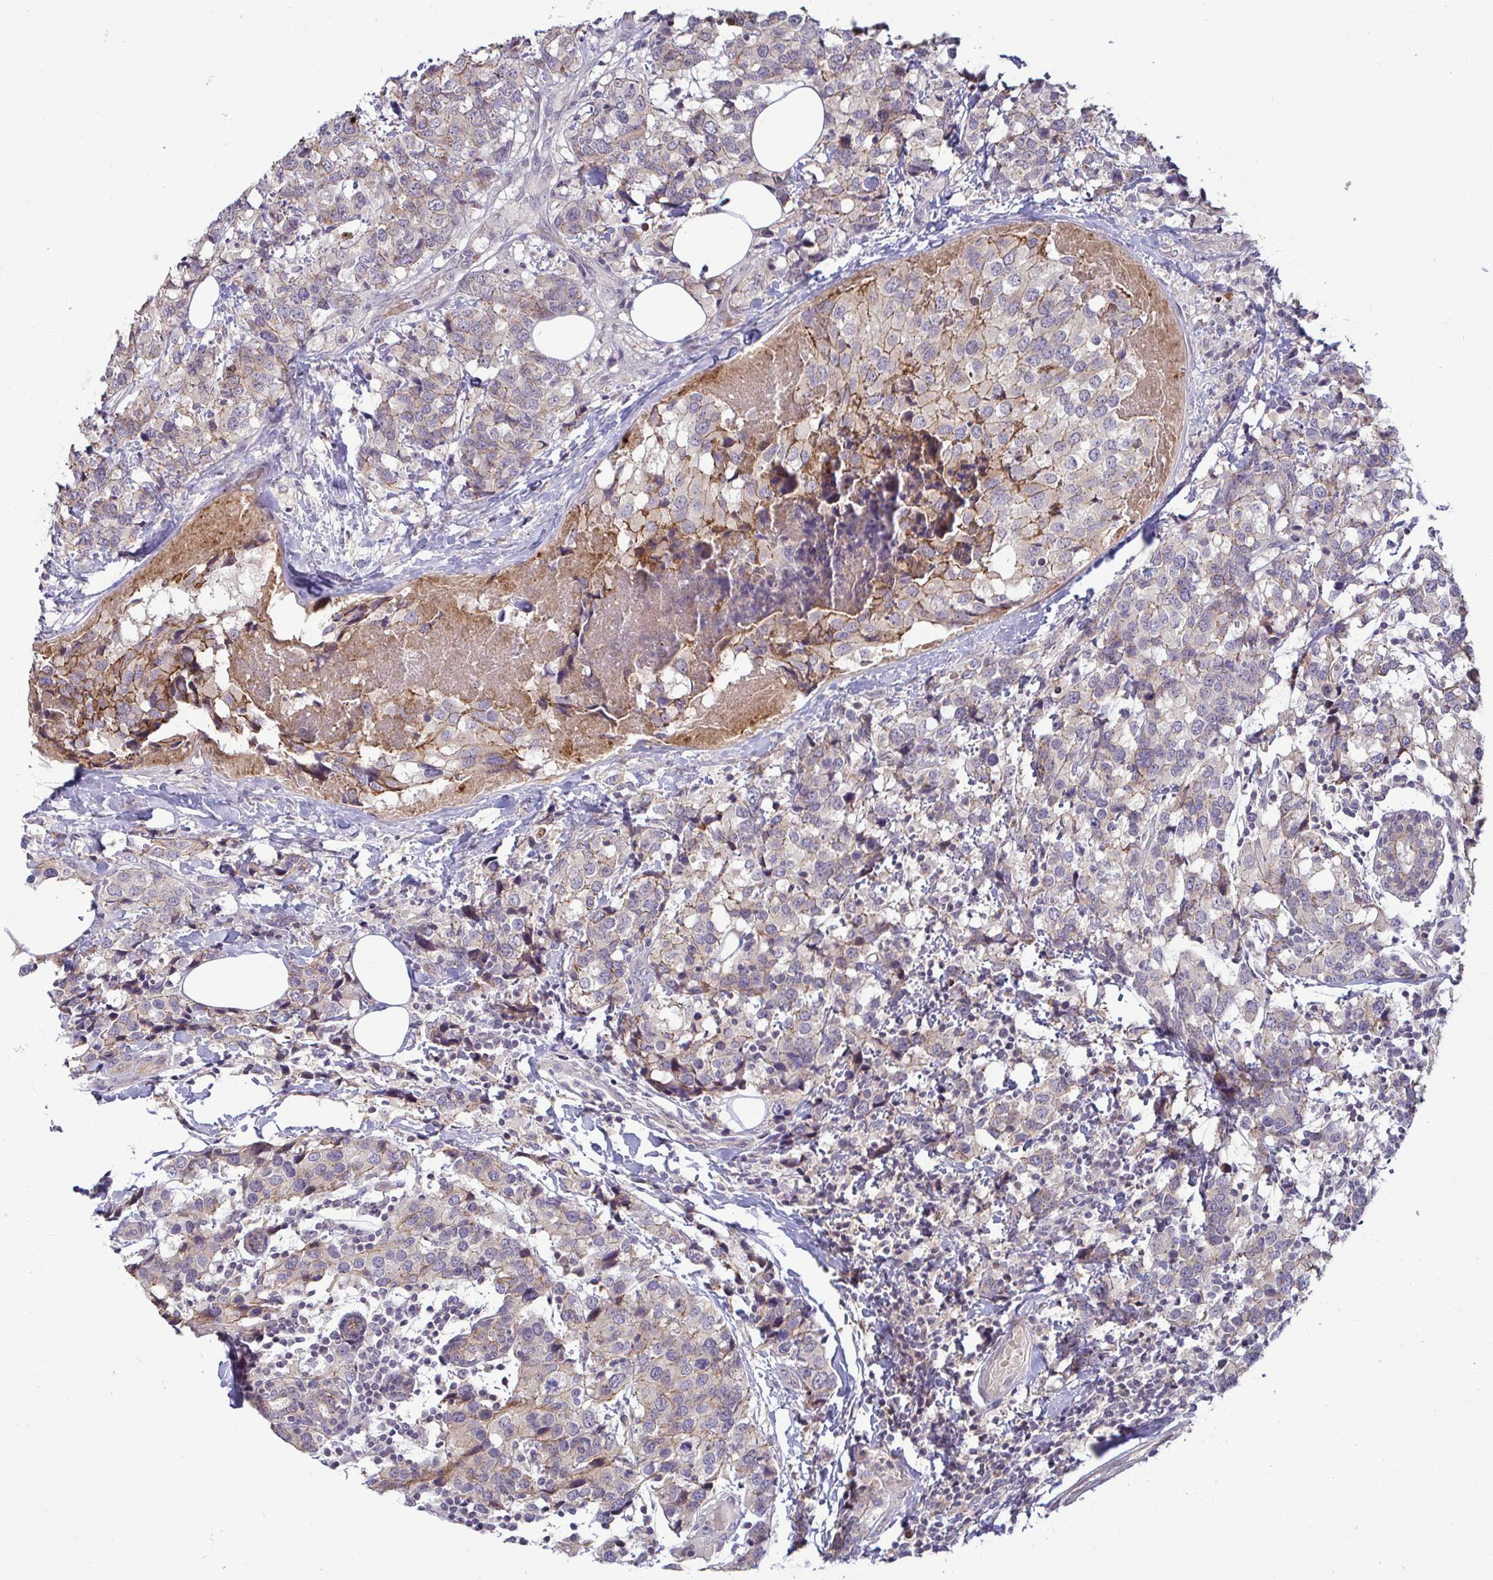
{"staining": {"intensity": "weak", "quantity": "<25%", "location": "cytoplasmic/membranous"}, "tissue": "breast cancer", "cell_type": "Tumor cells", "image_type": "cancer", "snomed": [{"axis": "morphology", "description": "Lobular carcinoma"}, {"axis": "topography", "description": "Breast"}], "caption": "This is an immunohistochemistry (IHC) image of lobular carcinoma (breast). There is no positivity in tumor cells.", "gene": "GSTM1", "patient": {"sex": "female", "age": 59}}